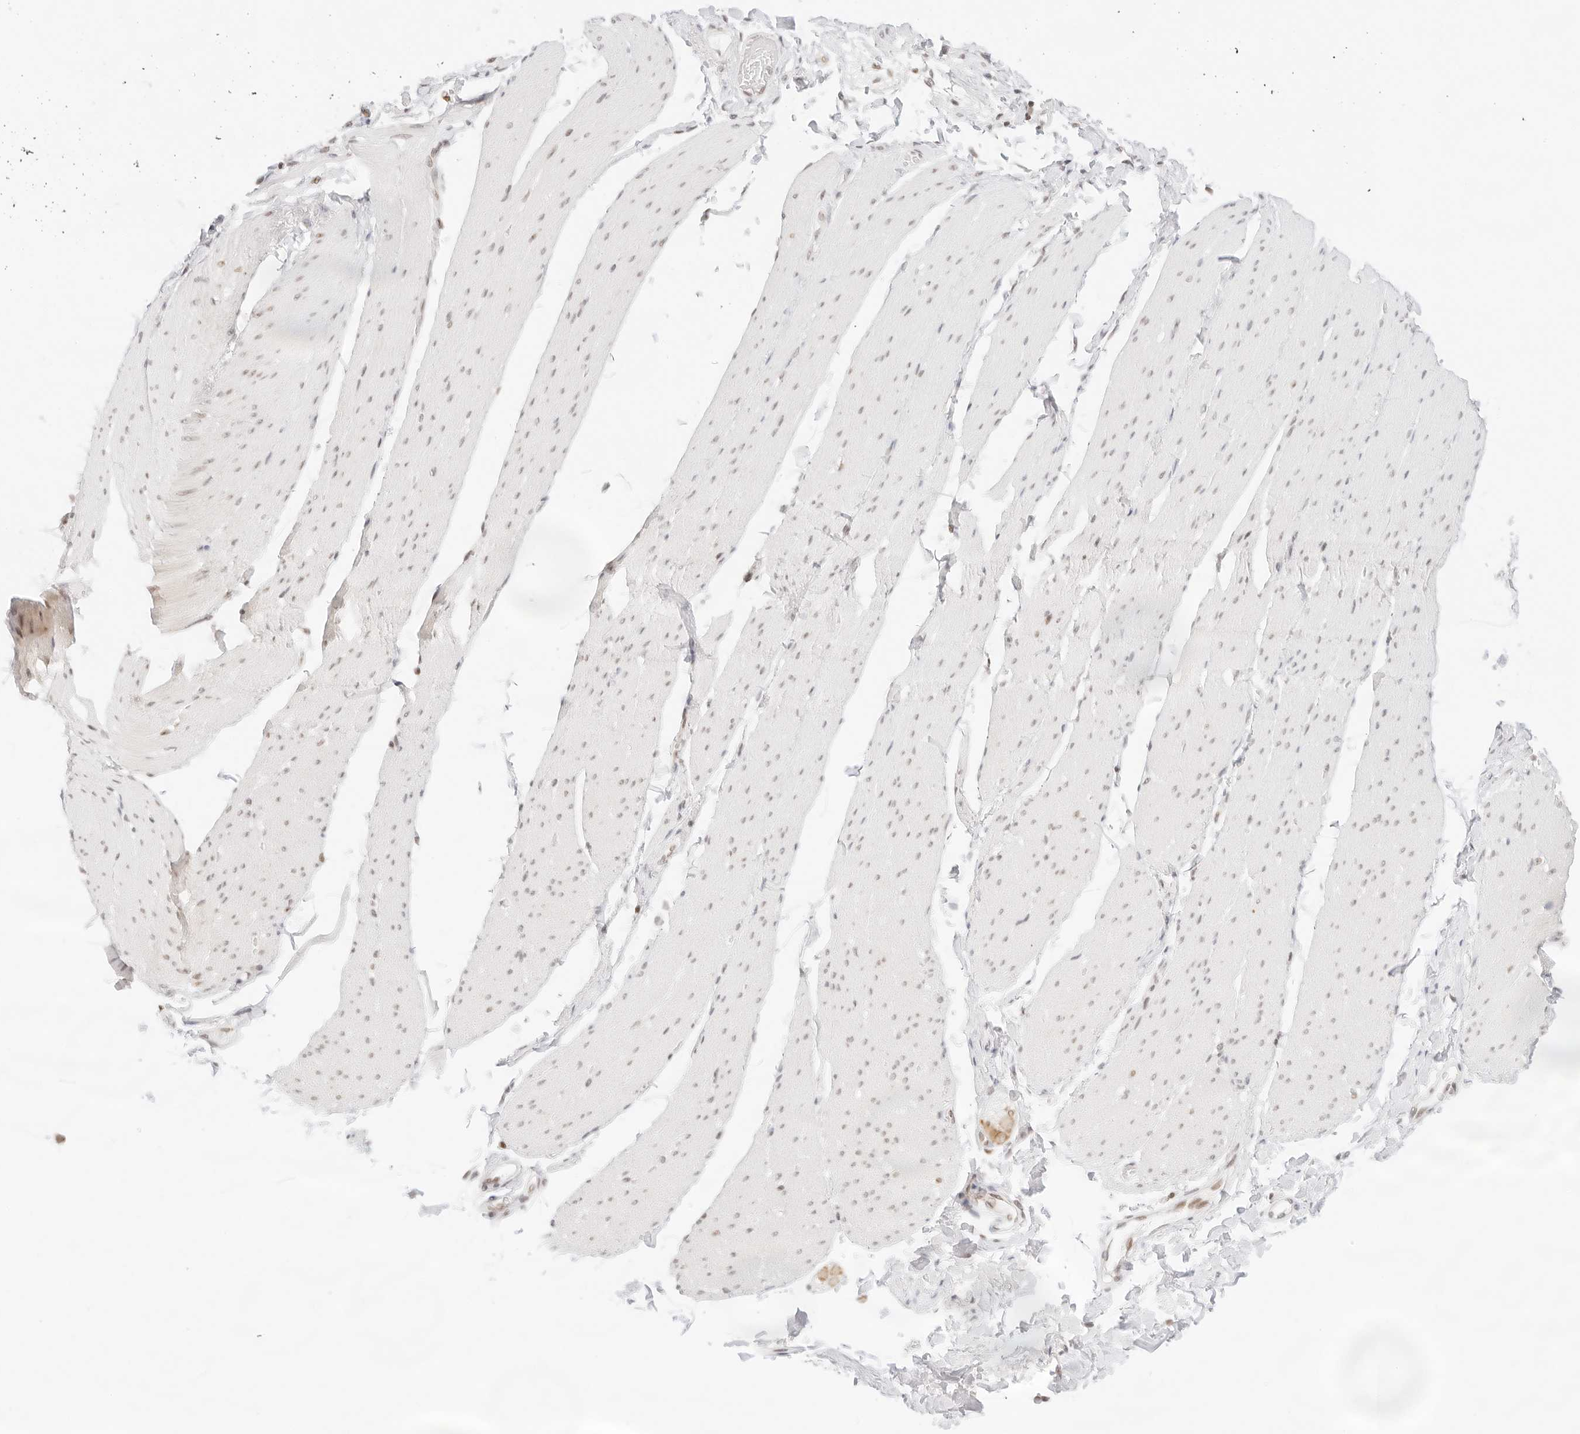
{"staining": {"intensity": "negative", "quantity": "none", "location": "none"}, "tissue": "smooth muscle", "cell_type": "Smooth muscle cells", "image_type": "normal", "snomed": [{"axis": "morphology", "description": "Normal tissue, NOS"}, {"axis": "topography", "description": "Smooth muscle"}, {"axis": "topography", "description": "Small intestine"}], "caption": "High power microscopy histopathology image of an immunohistochemistry histopathology image of normal smooth muscle, revealing no significant expression in smooth muscle cells. (DAB immunohistochemistry (IHC) visualized using brightfield microscopy, high magnification).", "gene": "GNAS", "patient": {"sex": "female", "age": 84}}